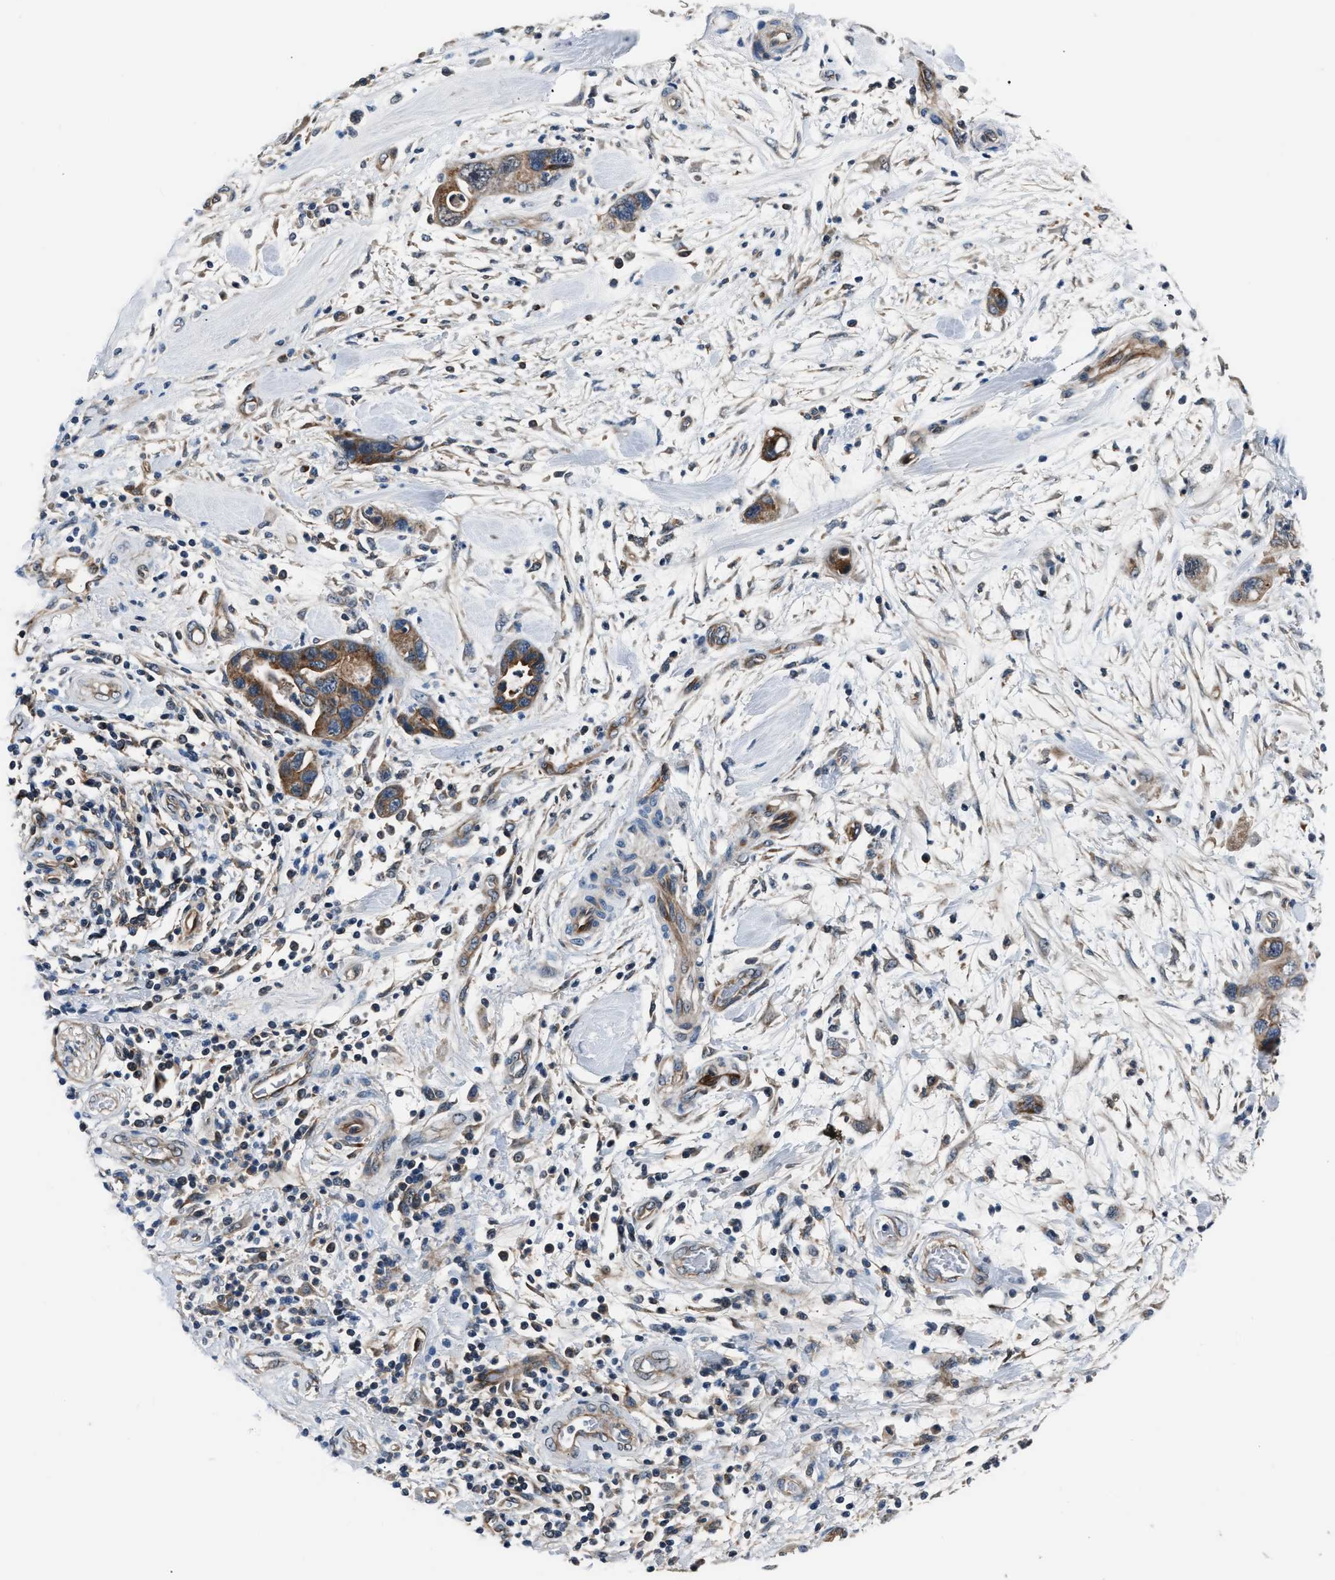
{"staining": {"intensity": "moderate", "quantity": ">75%", "location": "cytoplasmic/membranous"}, "tissue": "pancreatic cancer", "cell_type": "Tumor cells", "image_type": "cancer", "snomed": [{"axis": "morphology", "description": "Adenocarcinoma, NOS"}, {"axis": "topography", "description": "Pancreas"}], "caption": "Immunohistochemical staining of pancreatic adenocarcinoma reveals medium levels of moderate cytoplasmic/membranous protein positivity in about >75% of tumor cells.", "gene": "GGCT", "patient": {"sex": "female", "age": 70}}